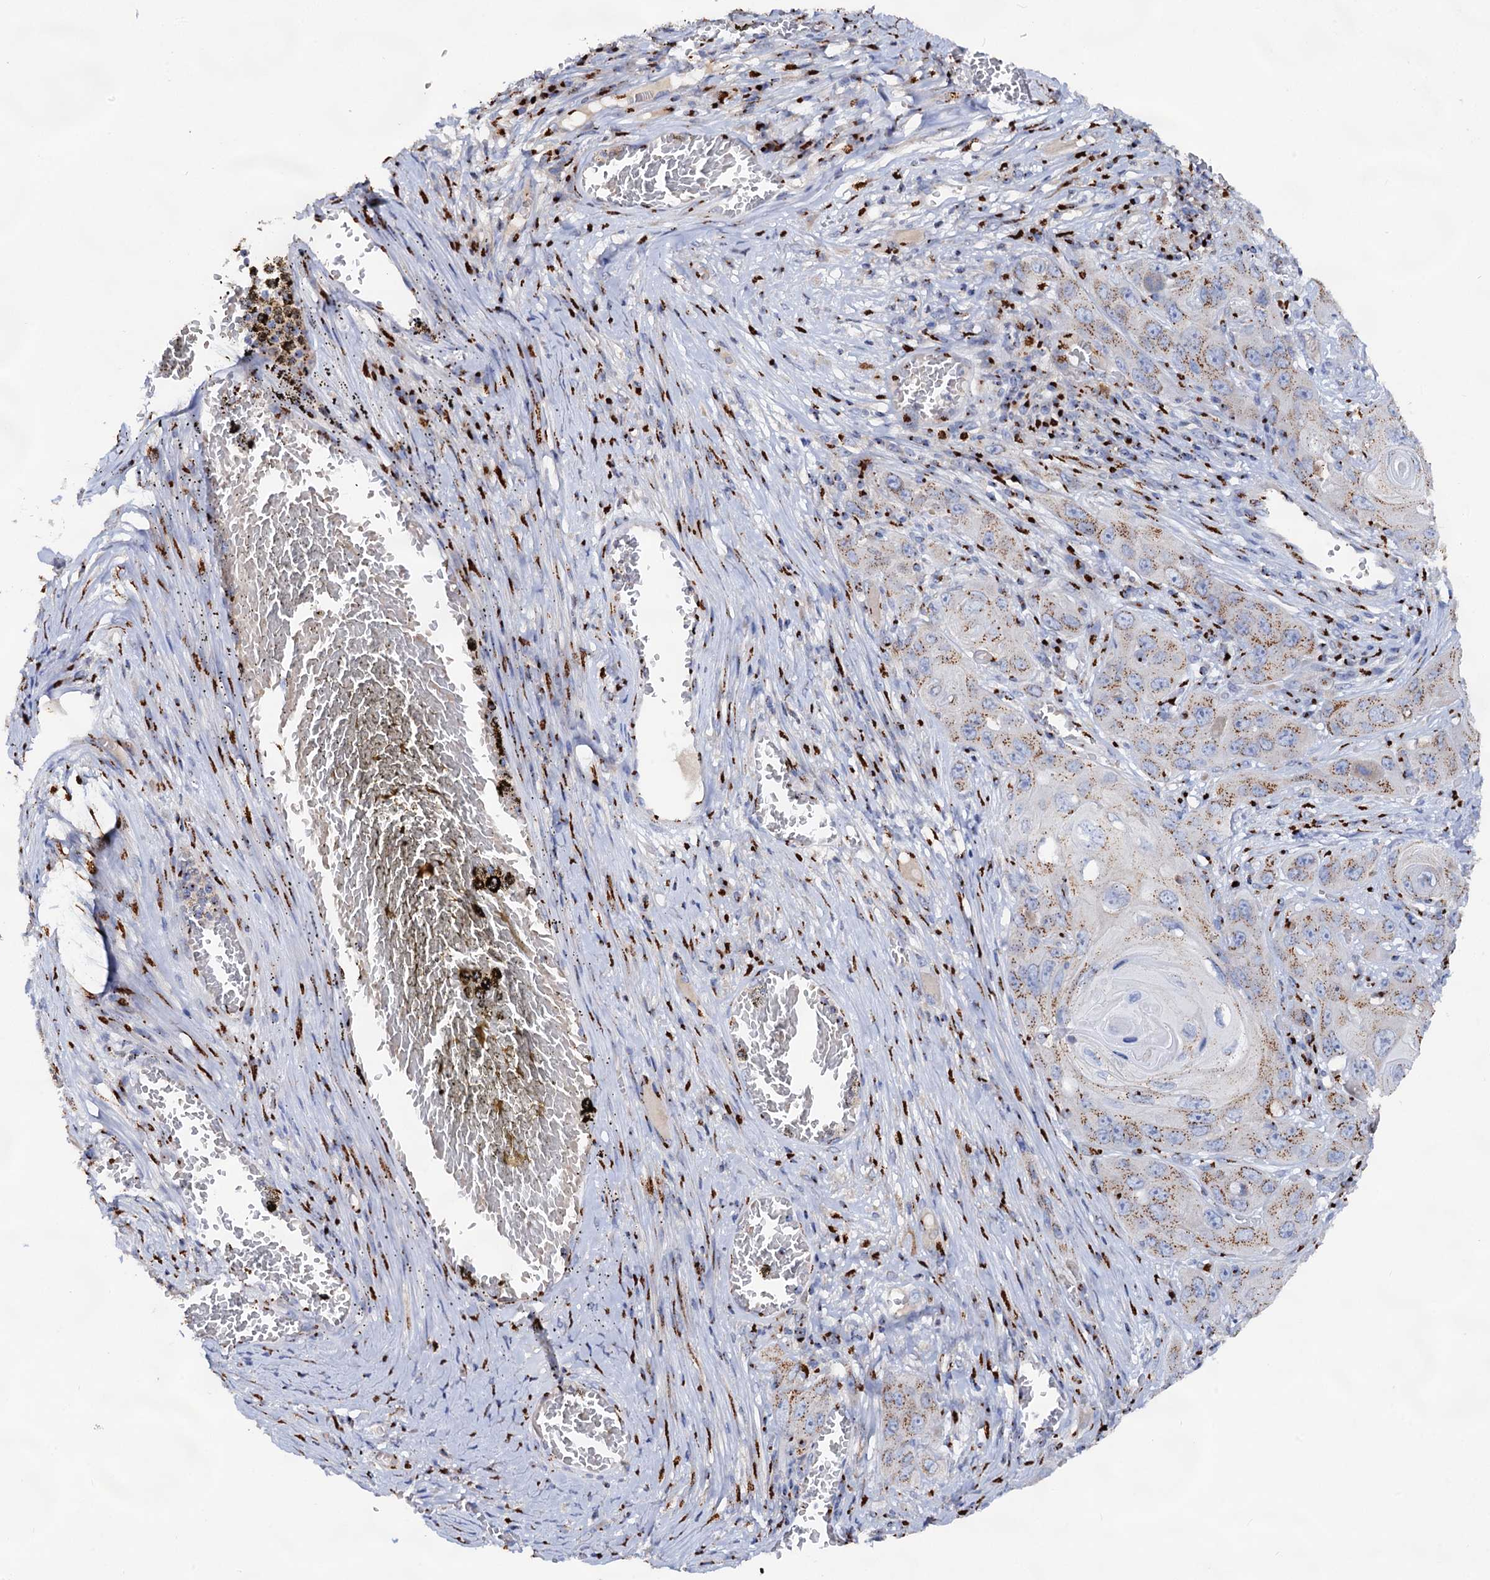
{"staining": {"intensity": "moderate", "quantity": "25%-75%", "location": "cytoplasmic/membranous"}, "tissue": "skin cancer", "cell_type": "Tumor cells", "image_type": "cancer", "snomed": [{"axis": "morphology", "description": "Squamous cell carcinoma, NOS"}, {"axis": "topography", "description": "Skin"}], "caption": "A brown stain highlights moderate cytoplasmic/membranous positivity of a protein in squamous cell carcinoma (skin) tumor cells.", "gene": "TM9SF3", "patient": {"sex": "male", "age": 55}}